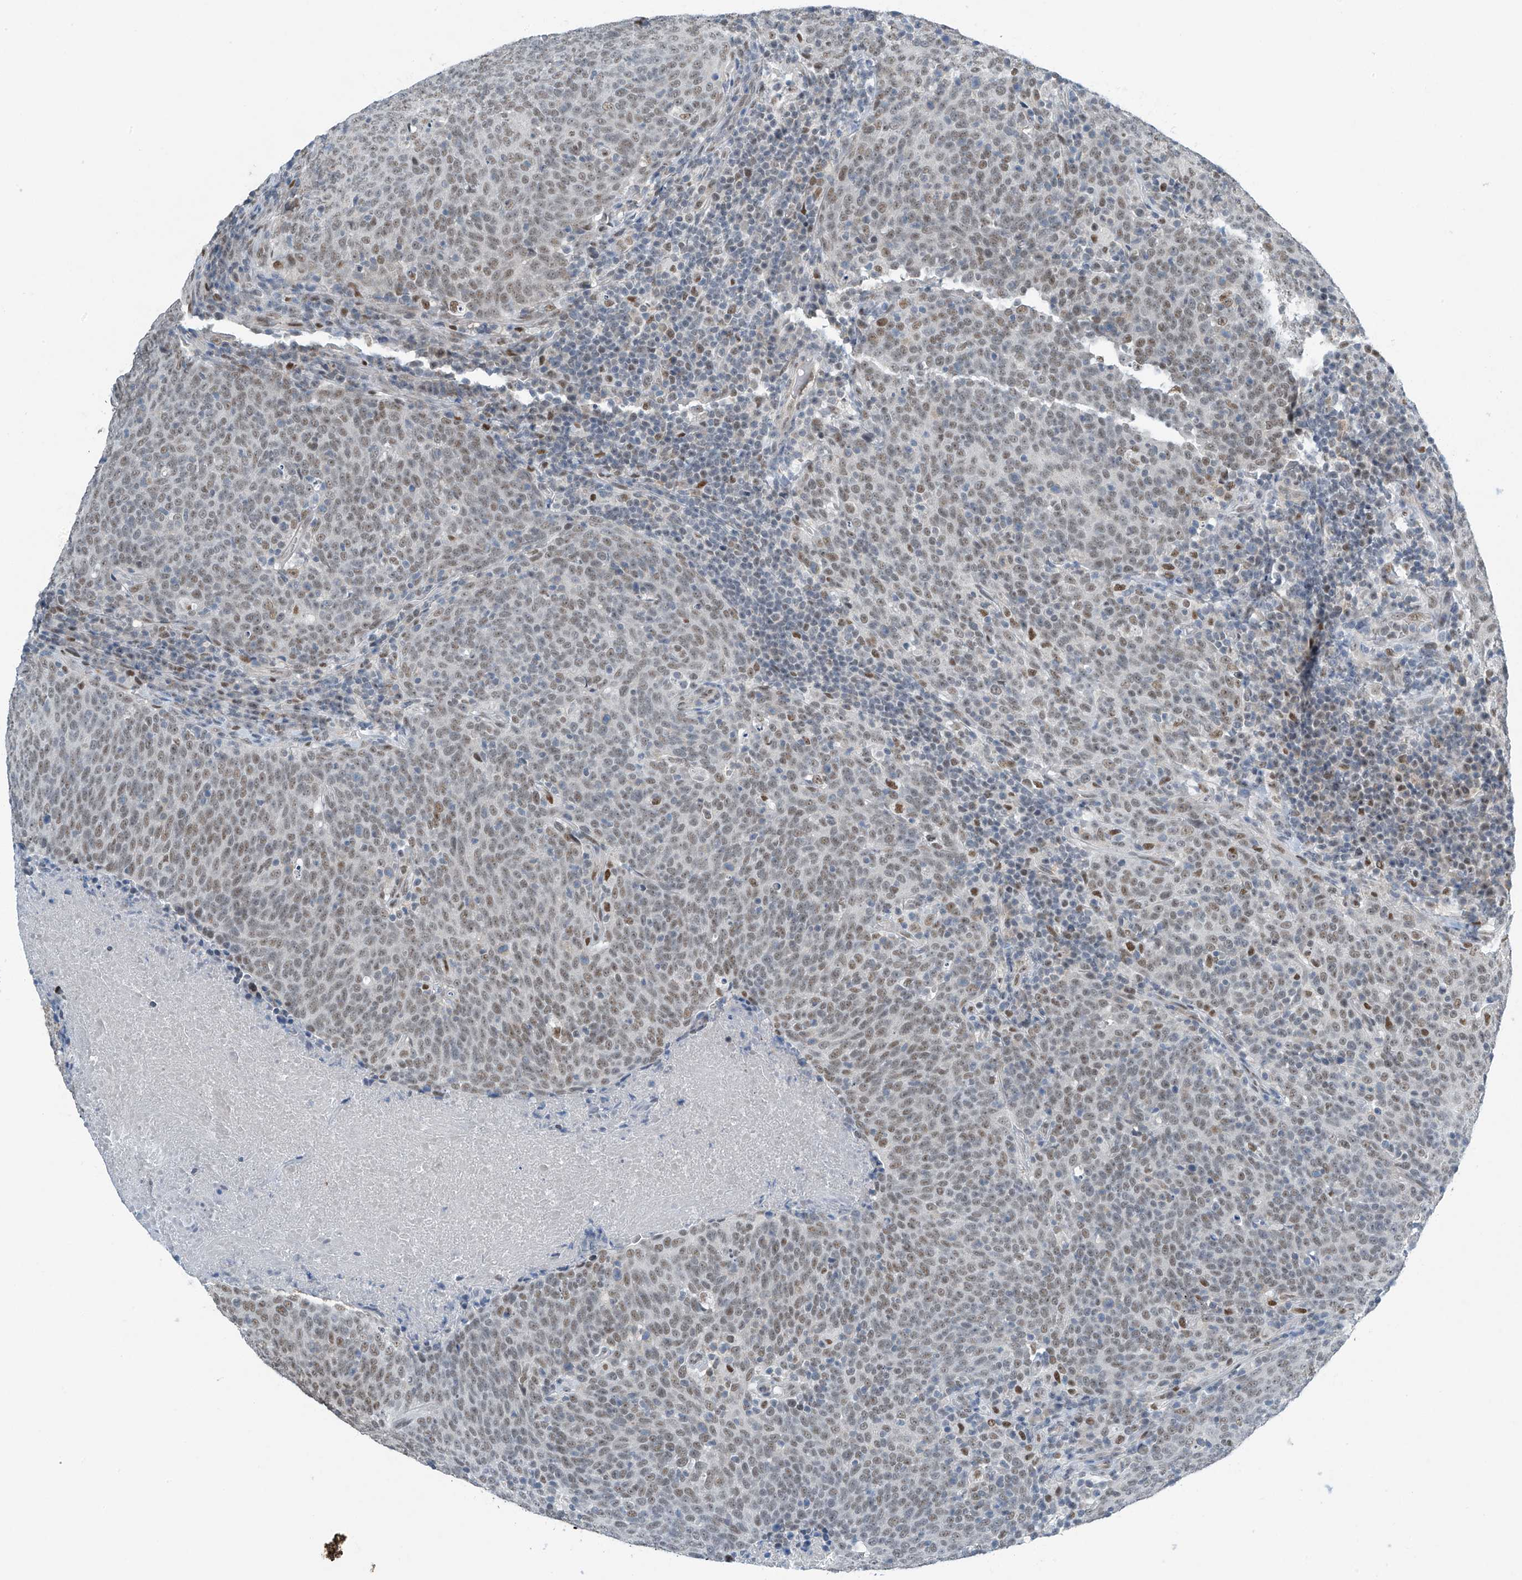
{"staining": {"intensity": "moderate", "quantity": ">75%", "location": "nuclear"}, "tissue": "head and neck cancer", "cell_type": "Tumor cells", "image_type": "cancer", "snomed": [{"axis": "morphology", "description": "Squamous cell carcinoma, NOS"}, {"axis": "morphology", "description": "Squamous cell carcinoma, metastatic, NOS"}, {"axis": "topography", "description": "Lymph node"}, {"axis": "topography", "description": "Head-Neck"}], "caption": "Head and neck cancer (metastatic squamous cell carcinoma) stained for a protein shows moderate nuclear positivity in tumor cells.", "gene": "TAF8", "patient": {"sex": "male", "age": 62}}